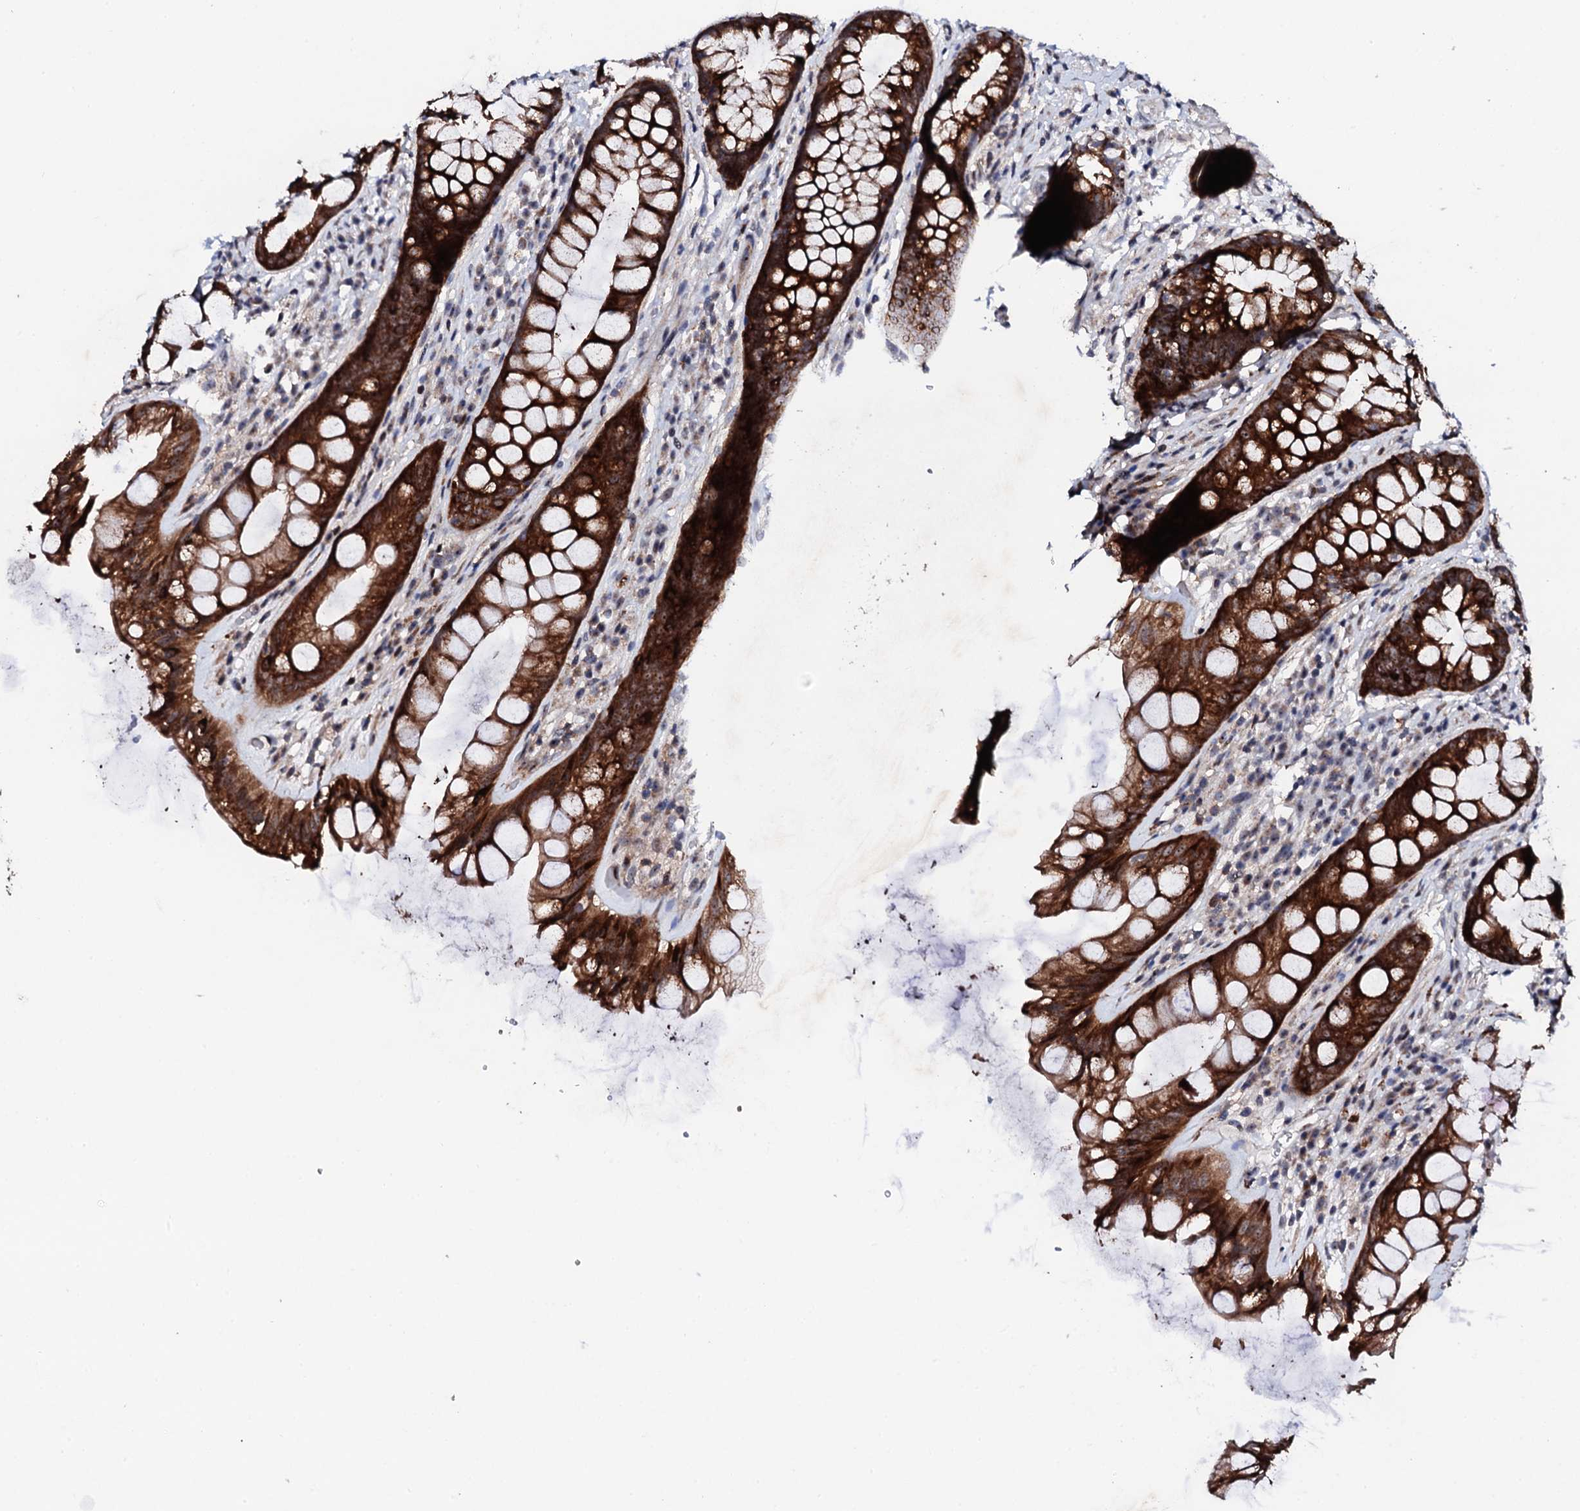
{"staining": {"intensity": "strong", "quantity": ">75%", "location": "cytoplasmic/membranous,nuclear"}, "tissue": "rectum", "cell_type": "Glandular cells", "image_type": "normal", "snomed": [{"axis": "morphology", "description": "Normal tissue, NOS"}, {"axis": "topography", "description": "Rectum"}], "caption": "Immunohistochemistry (IHC) of benign human rectum shows high levels of strong cytoplasmic/membranous,nuclear expression in about >75% of glandular cells. The staining is performed using DAB (3,3'-diaminobenzidine) brown chromogen to label protein expression. The nuclei are counter-stained blue using hematoxylin.", "gene": "GTPBP4", "patient": {"sex": "male", "age": 74}}